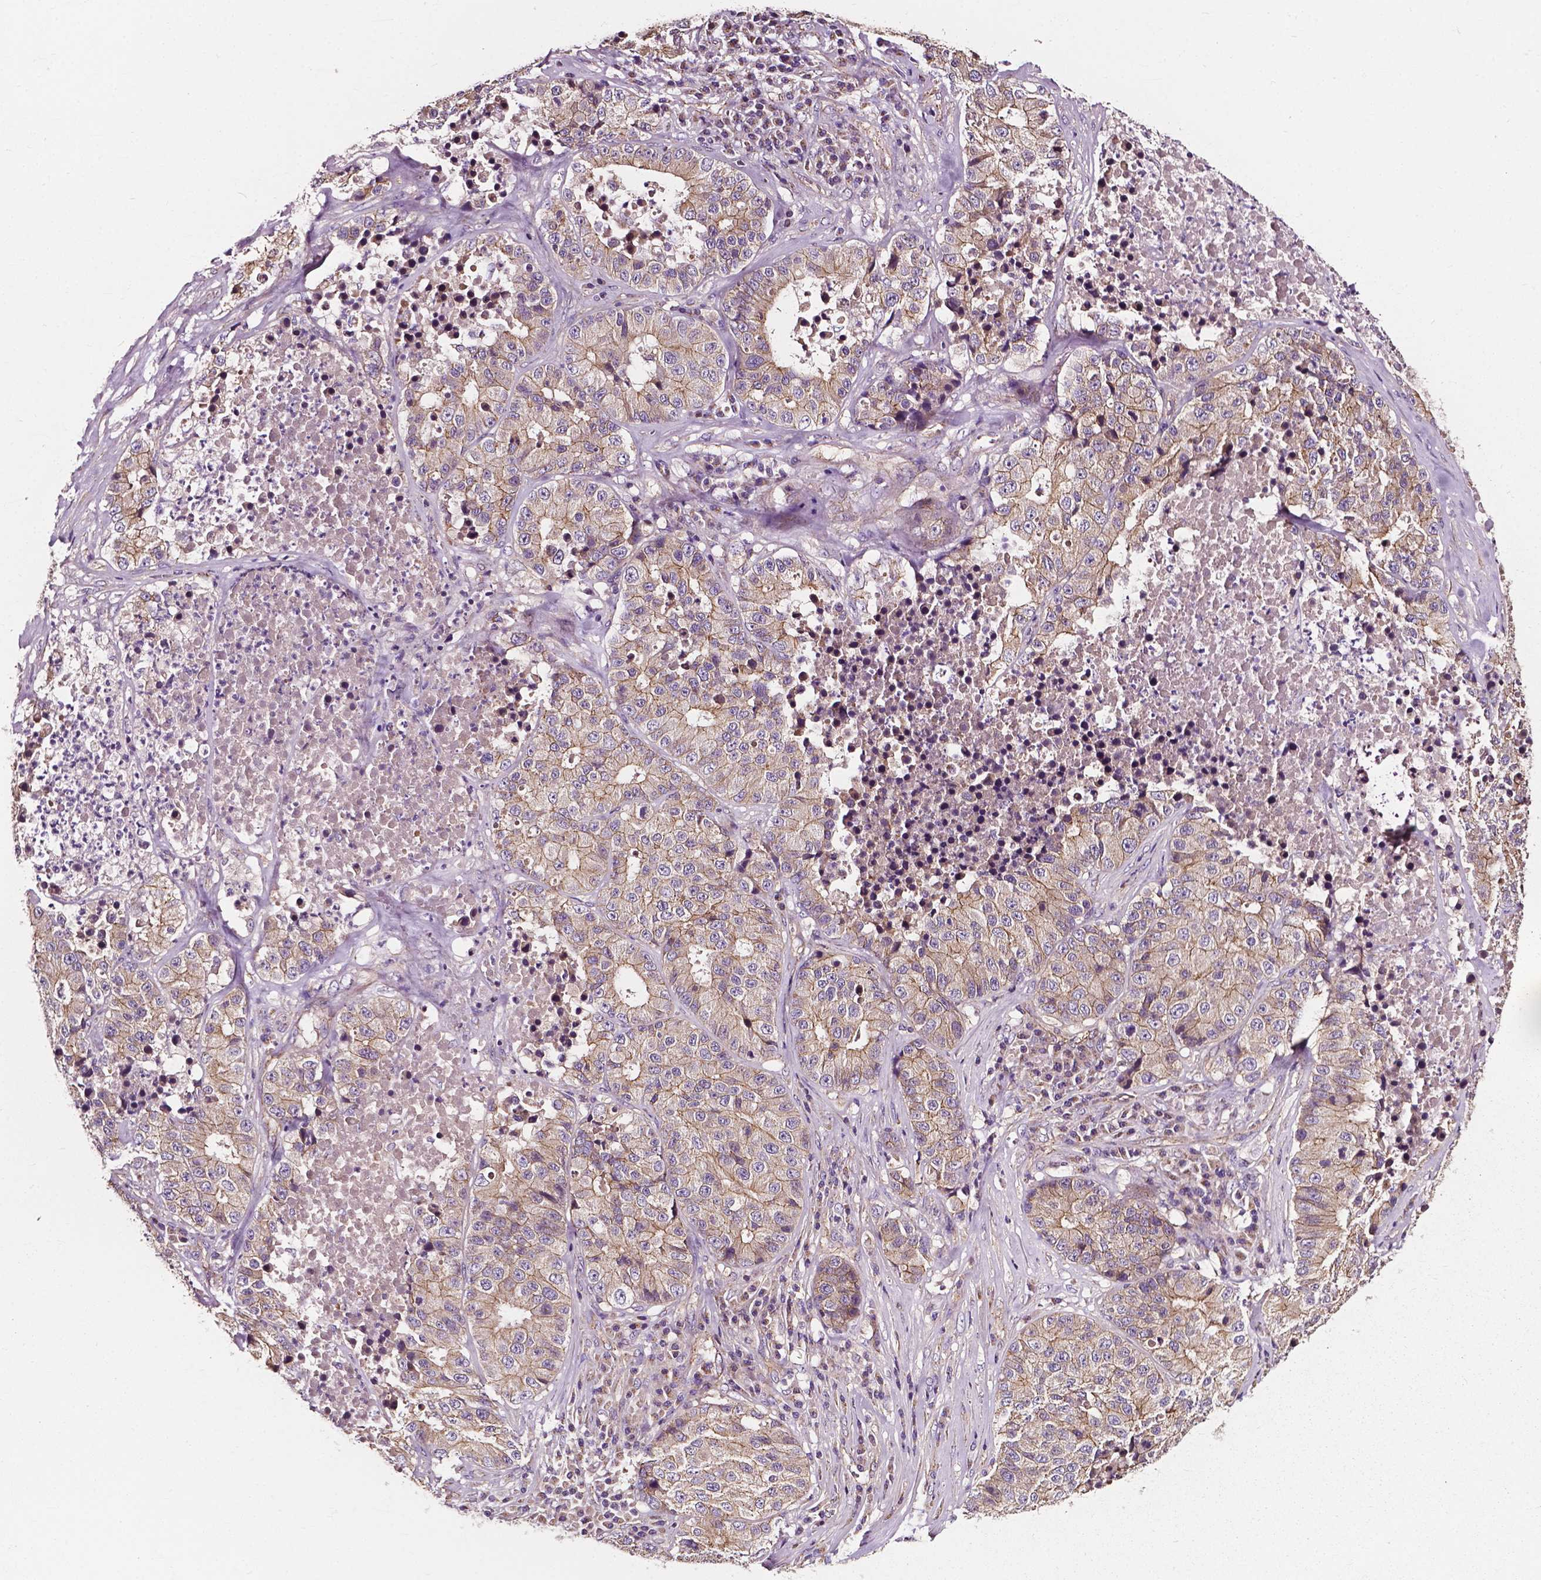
{"staining": {"intensity": "weak", "quantity": "25%-75%", "location": "cytoplasmic/membranous"}, "tissue": "stomach cancer", "cell_type": "Tumor cells", "image_type": "cancer", "snomed": [{"axis": "morphology", "description": "Adenocarcinoma, NOS"}, {"axis": "topography", "description": "Stomach"}], "caption": "Immunohistochemical staining of human adenocarcinoma (stomach) shows low levels of weak cytoplasmic/membranous staining in about 25%-75% of tumor cells.", "gene": "ATG16L1", "patient": {"sex": "male", "age": 71}}